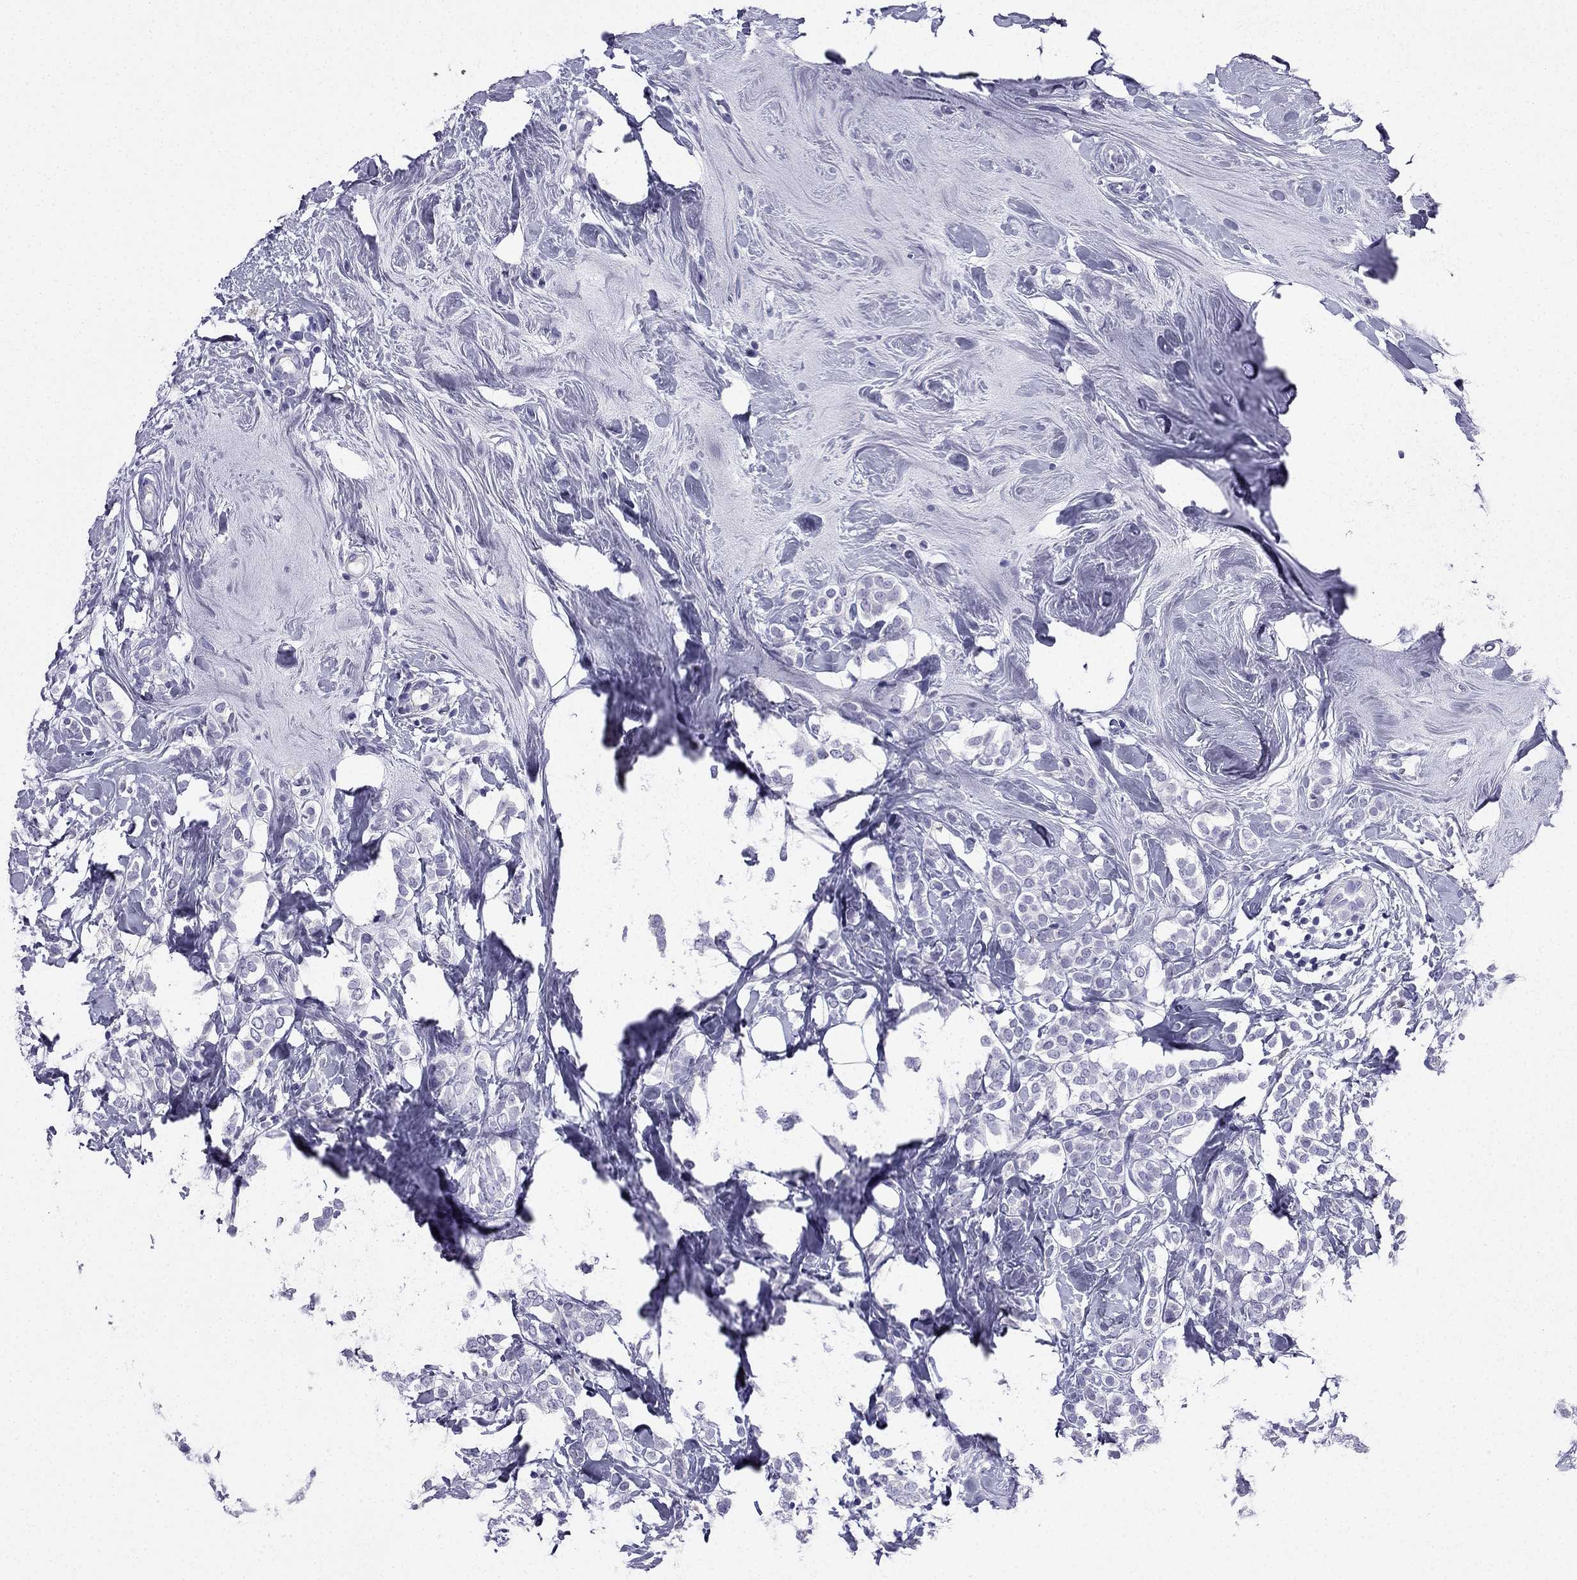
{"staining": {"intensity": "negative", "quantity": "none", "location": "none"}, "tissue": "breast cancer", "cell_type": "Tumor cells", "image_type": "cancer", "snomed": [{"axis": "morphology", "description": "Lobular carcinoma"}, {"axis": "topography", "description": "Breast"}], "caption": "There is no significant expression in tumor cells of breast cancer. (Stains: DAB IHC with hematoxylin counter stain, Microscopy: brightfield microscopy at high magnification).", "gene": "NPTX1", "patient": {"sex": "female", "age": 49}}